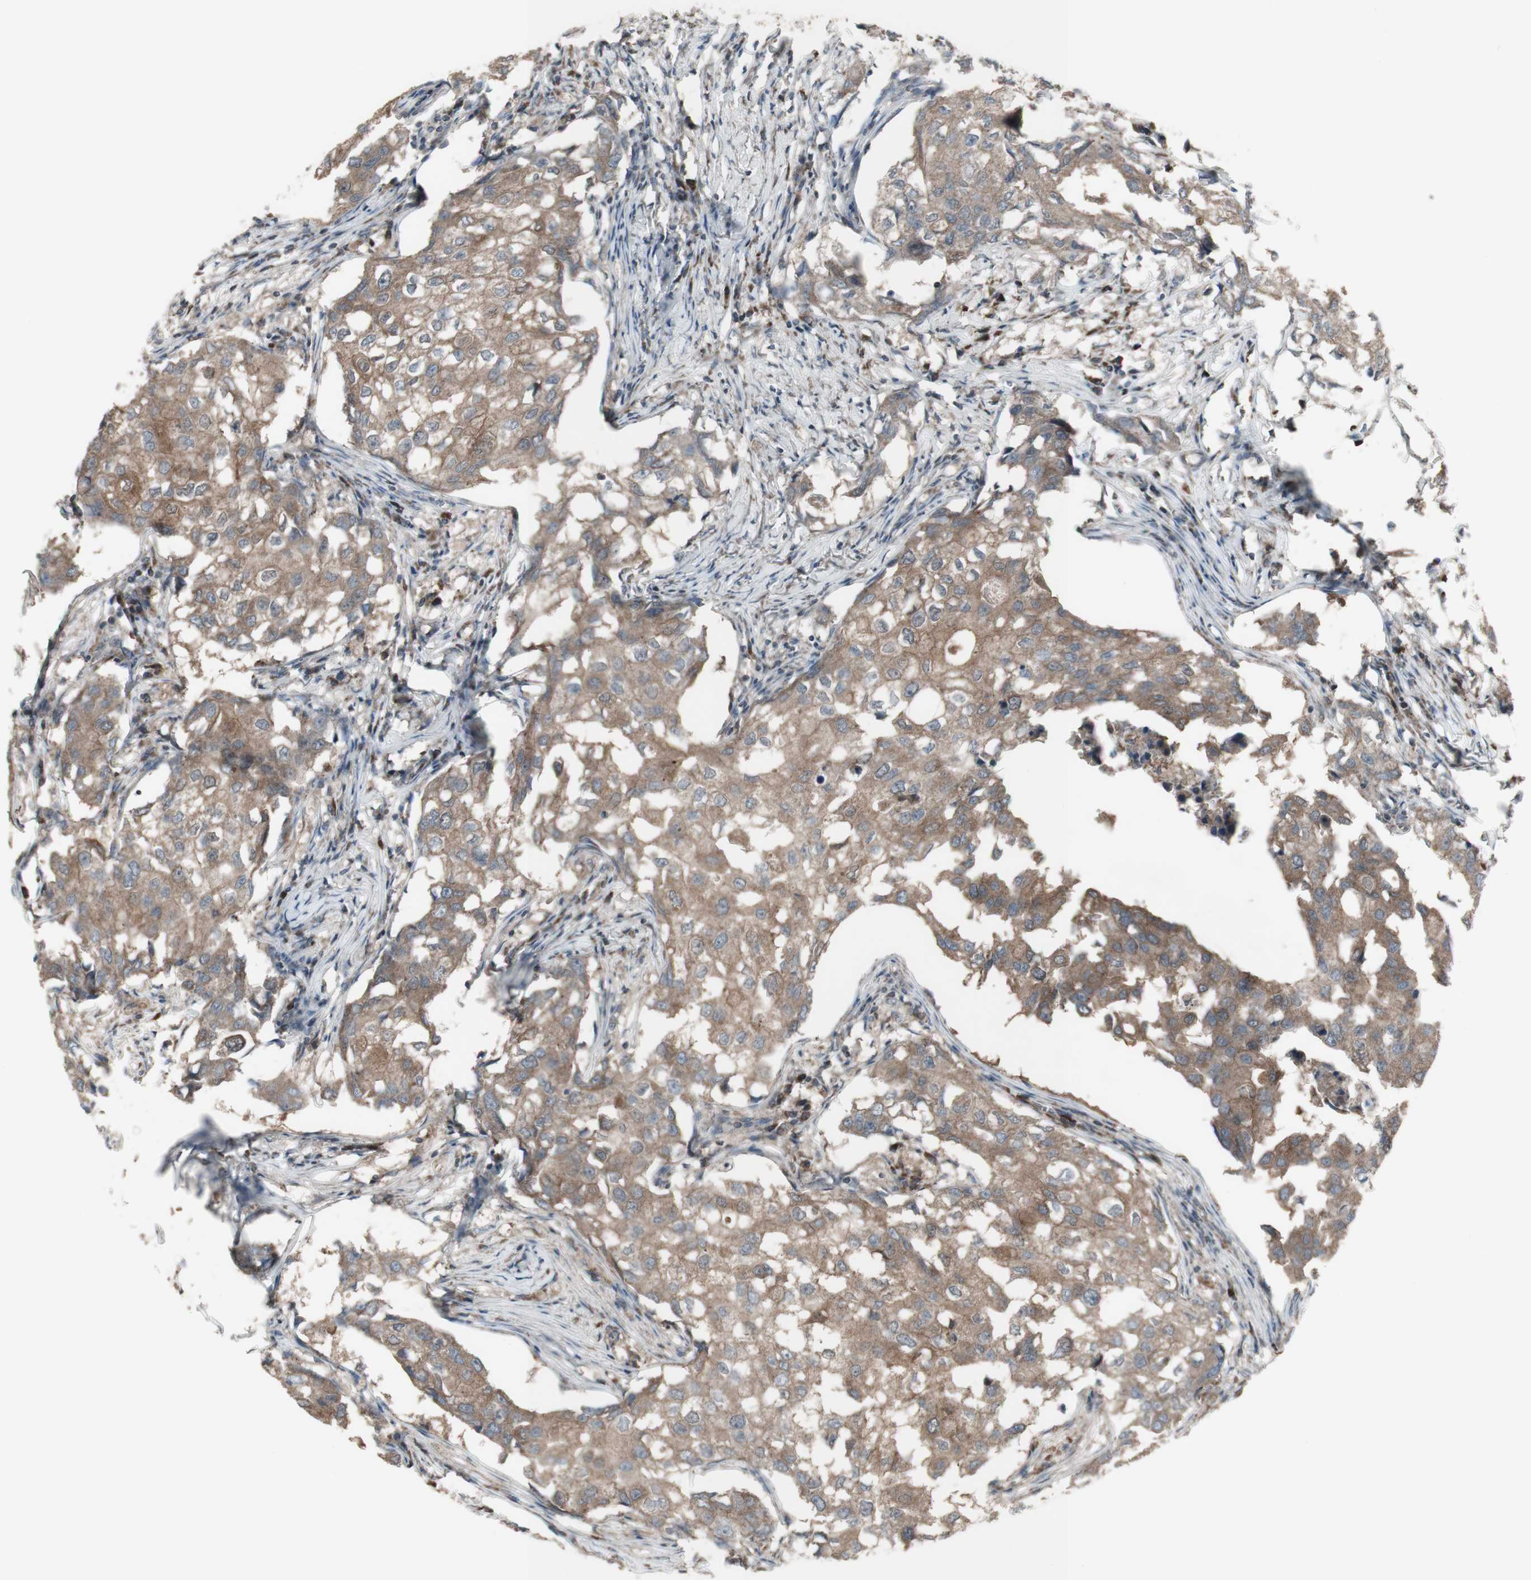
{"staining": {"intensity": "moderate", "quantity": ">75%", "location": "cytoplasmic/membranous"}, "tissue": "breast cancer", "cell_type": "Tumor cells", "image_type": "cancer", "snomed": [{"axis": "morphology", "description": "Duct carcinoma"}, {"axis": "topography", "description": "Breast"}], "caption": "Protein staining exhibits moderate cytoplasmic/membranous expression in approximately >75% of tumor cells in breast cancer. (DAB (3,3'-diaminobenzidine) = brown stain, brightfield microscopy at high magnification).", "gene": "SHC1", "patient": {"sex": "female", "age": 27}}